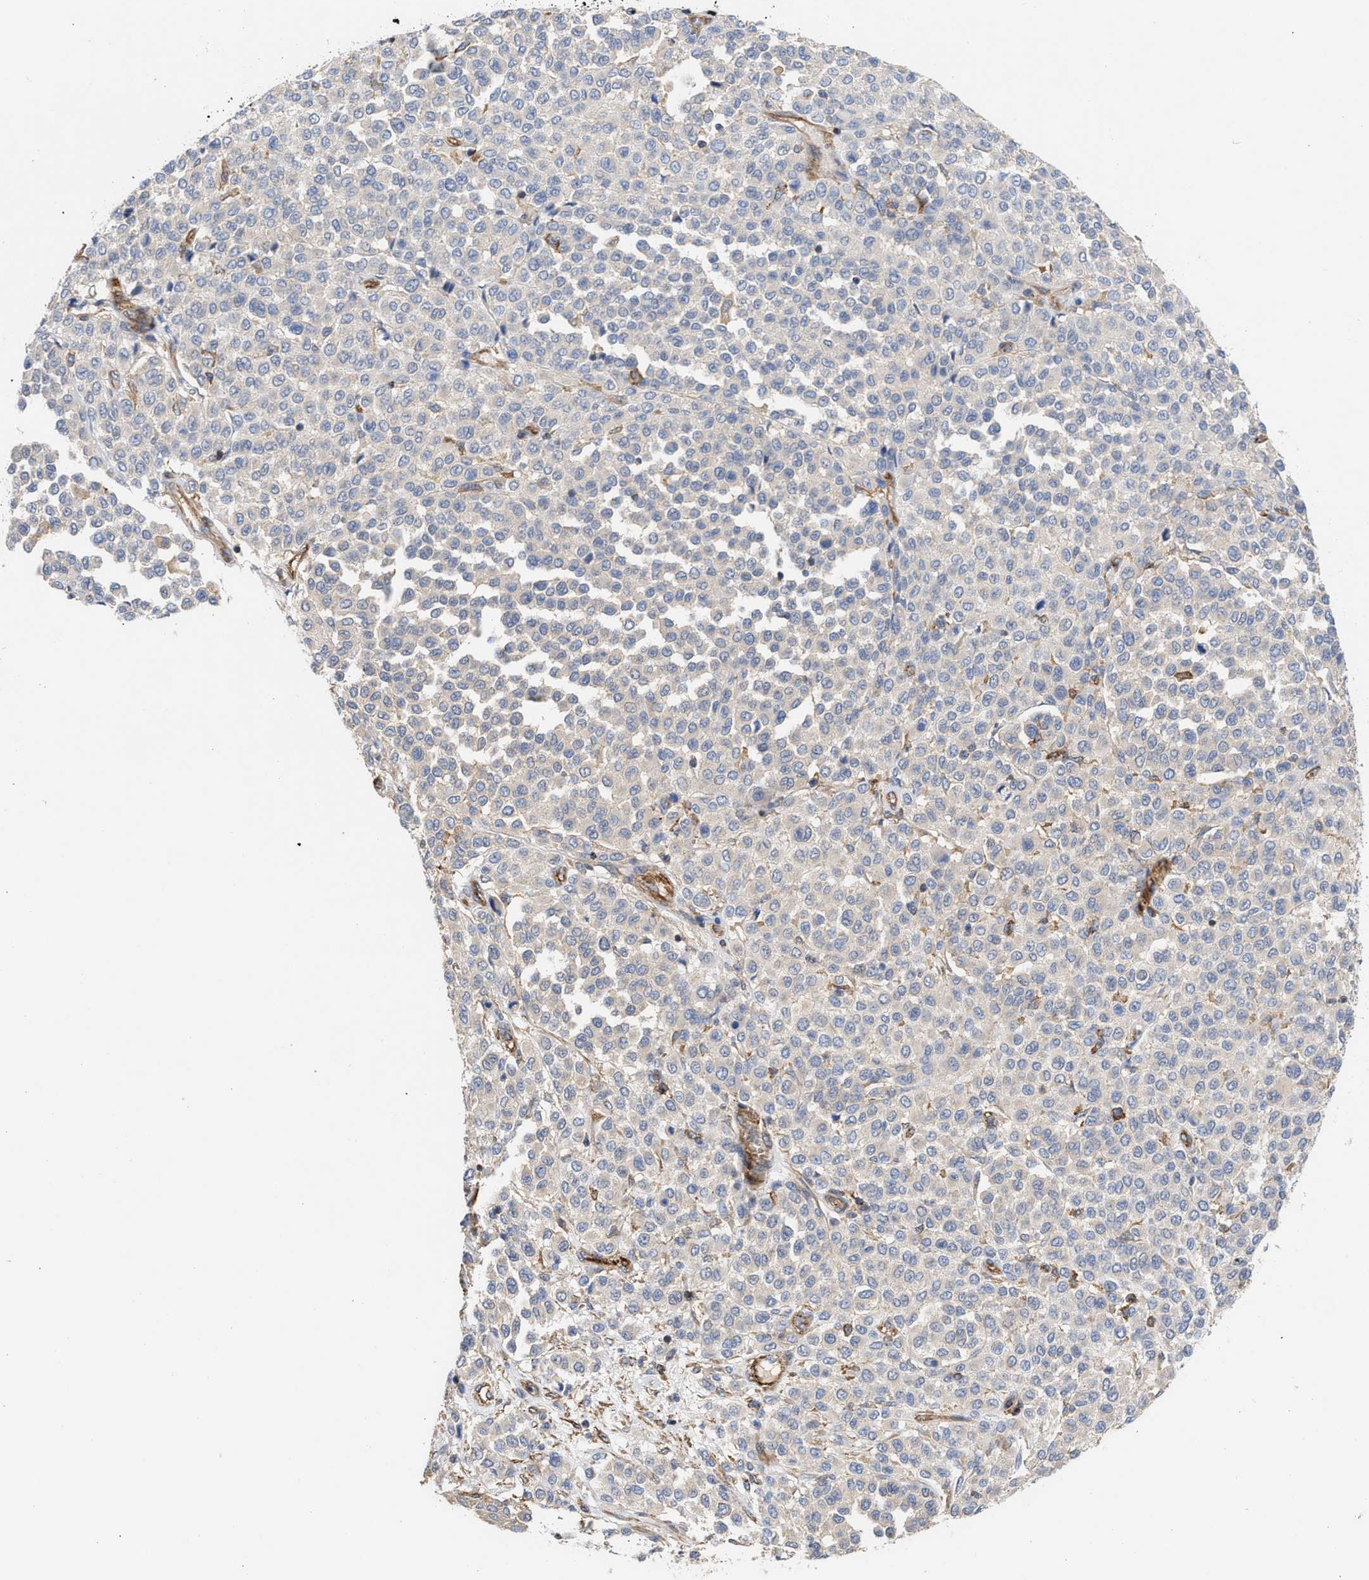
{"staining": {"intensity": "negative", "quantity": "none", "location": "none"}, "tissue": "melanoma", "cell_type": "Tumor cells", "image_type": "cancer", "snomed": [{"axis": "morphology", "description": "Malignant melanoma, Metastatic site"}, {"axis": "topography", "description": "Pancreas"}], "caption": "This photomicrograph is of malignant melanoma (metastatic site) stained with IHC to label a protein in brown with the nuclei are counter-stained blue. There is no staining in tumor cells.", "gene": "HS3ST5", "patient": {"sex": "female", "age": 30}}